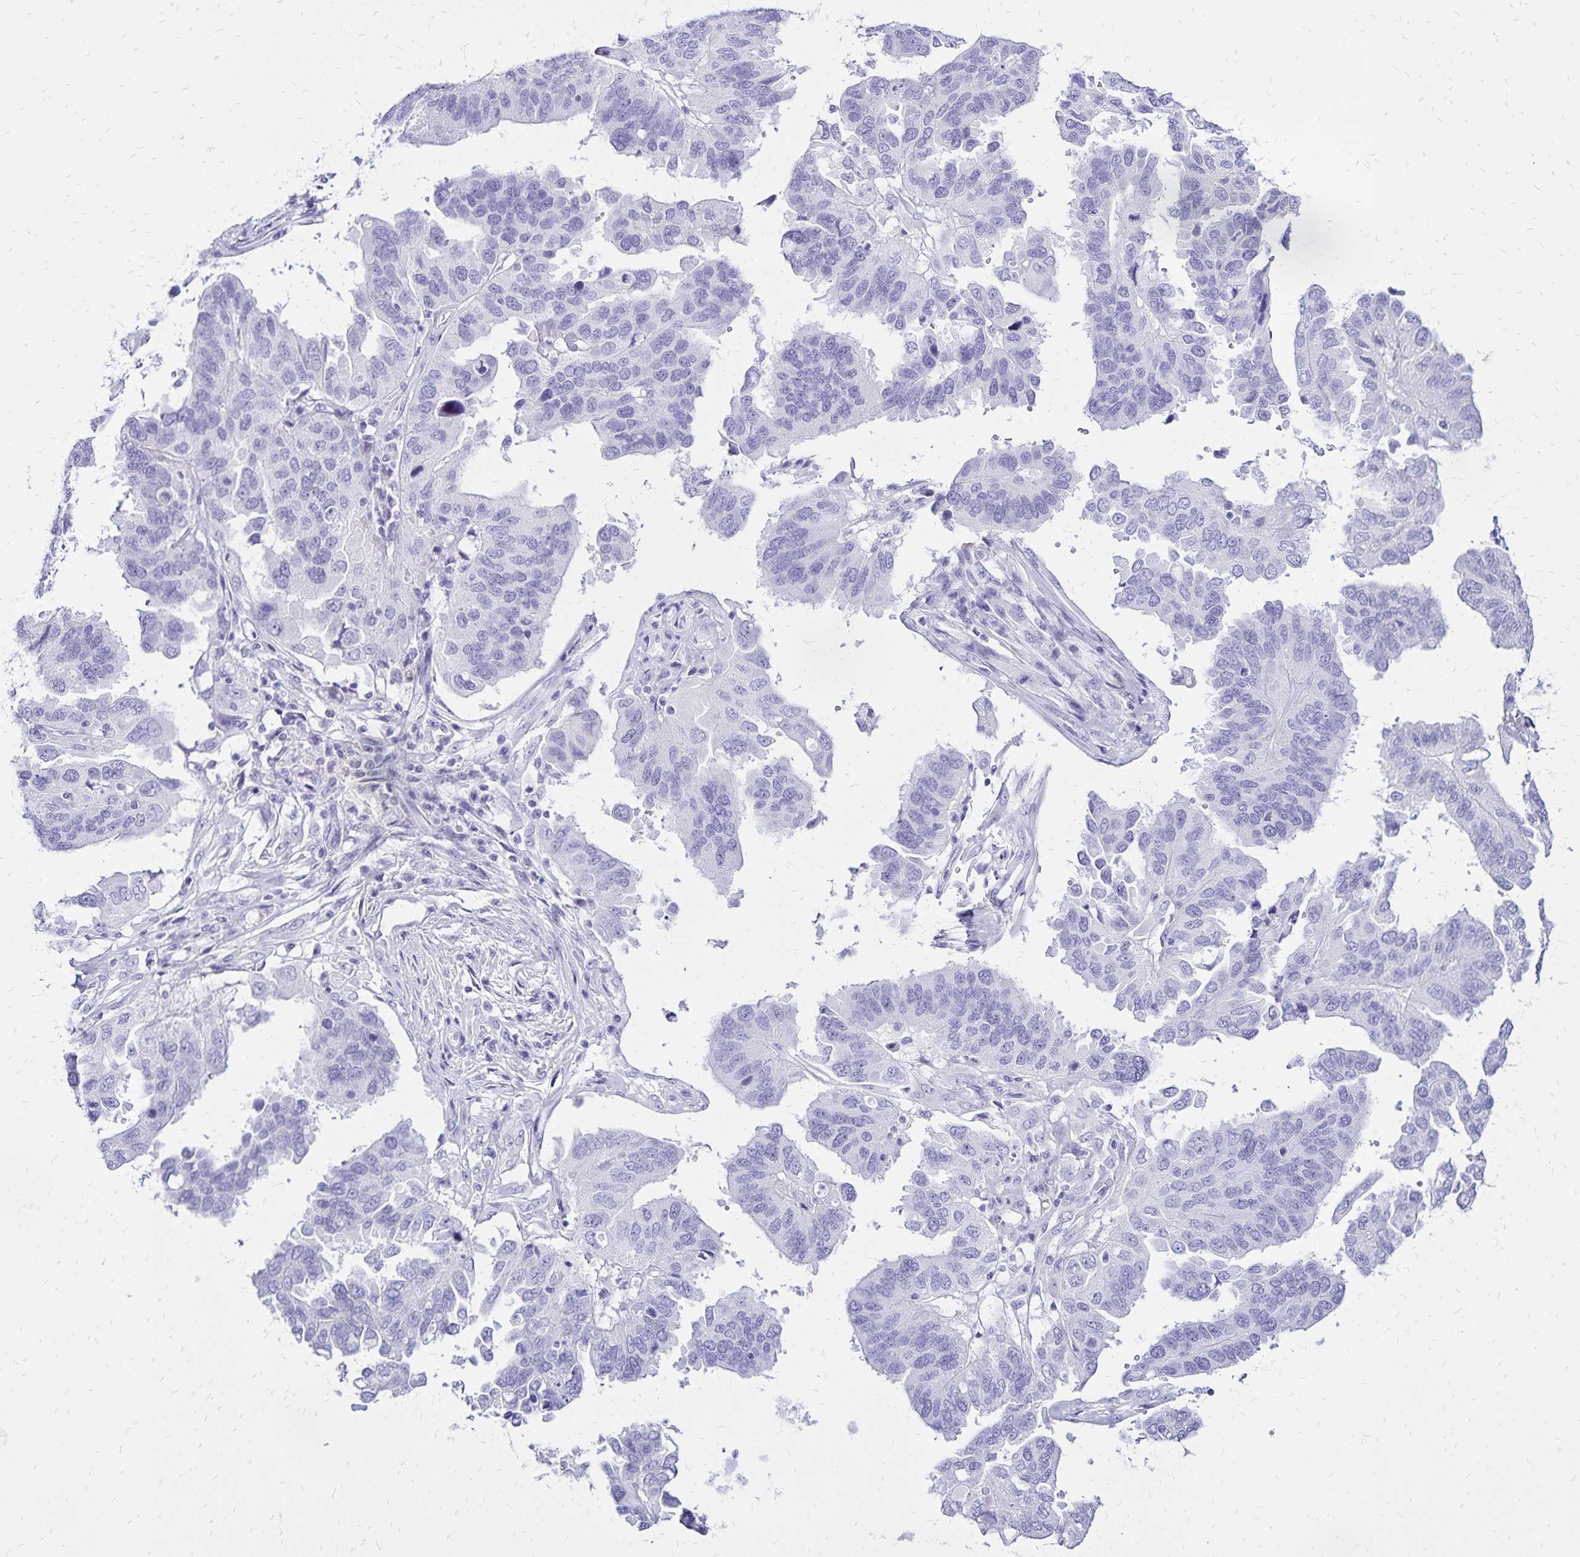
{"staining": {"intensity": "negative", "quantity": "none", "location": "none"}, "tissue": "ovarian cancer", "cell_type": "Tumor cells", "image_type": "cancer", "snomed": [{"axis": "morphology", "description": "Cystadenocarcinoma, serous, NOS"}, {"axis": "topography", "description": "Ovary"}], "caption": "The image reveals no significant staining in tumor cells of ovarian cancer (serous cystadenocarcinoma). (Brightfield microscopy of DAB IHC at high magnification).", "gene": "LIN28B", "patient": {"sex": "female", "age": 79}}